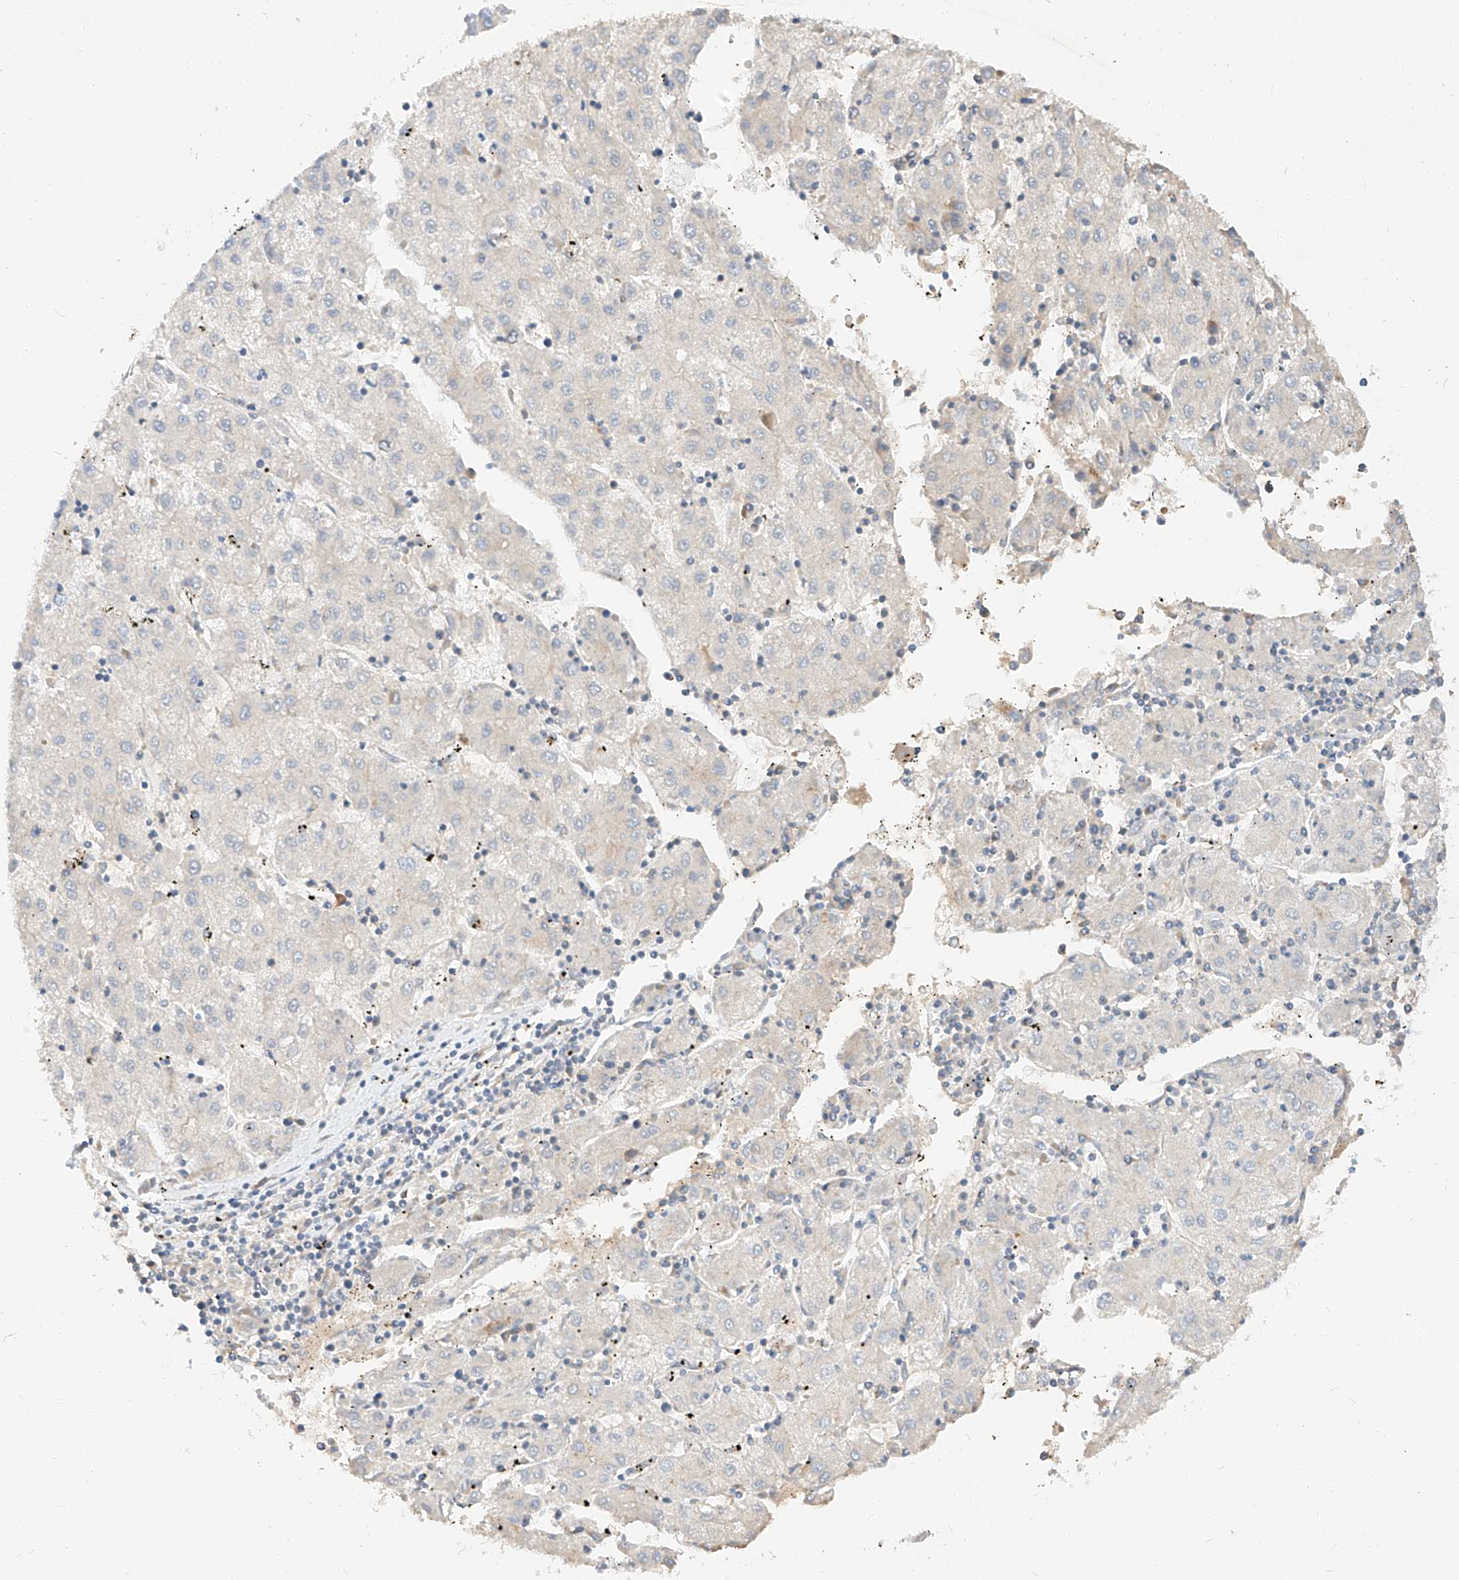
{"staining": {"intensity": "negative", "quantity": "none", "location": "none"}, "tissue": "liver cancer", "cell_type": "Tumor cells", "image_type": "cancer", "snomed": [{"axis": "morphology", "description": "Carcinoma, Hepatocellular, NOS"}, {"axis": "topography", "description": "Liver"}], "caption": "High power microscopy histopathology image of an IHC image of liver cancer (hepatocellular carcinoma), revealing no significant staining in tumor cells.", "gene": "MAP7", "patient": {"sex": "male", "age": 72}}